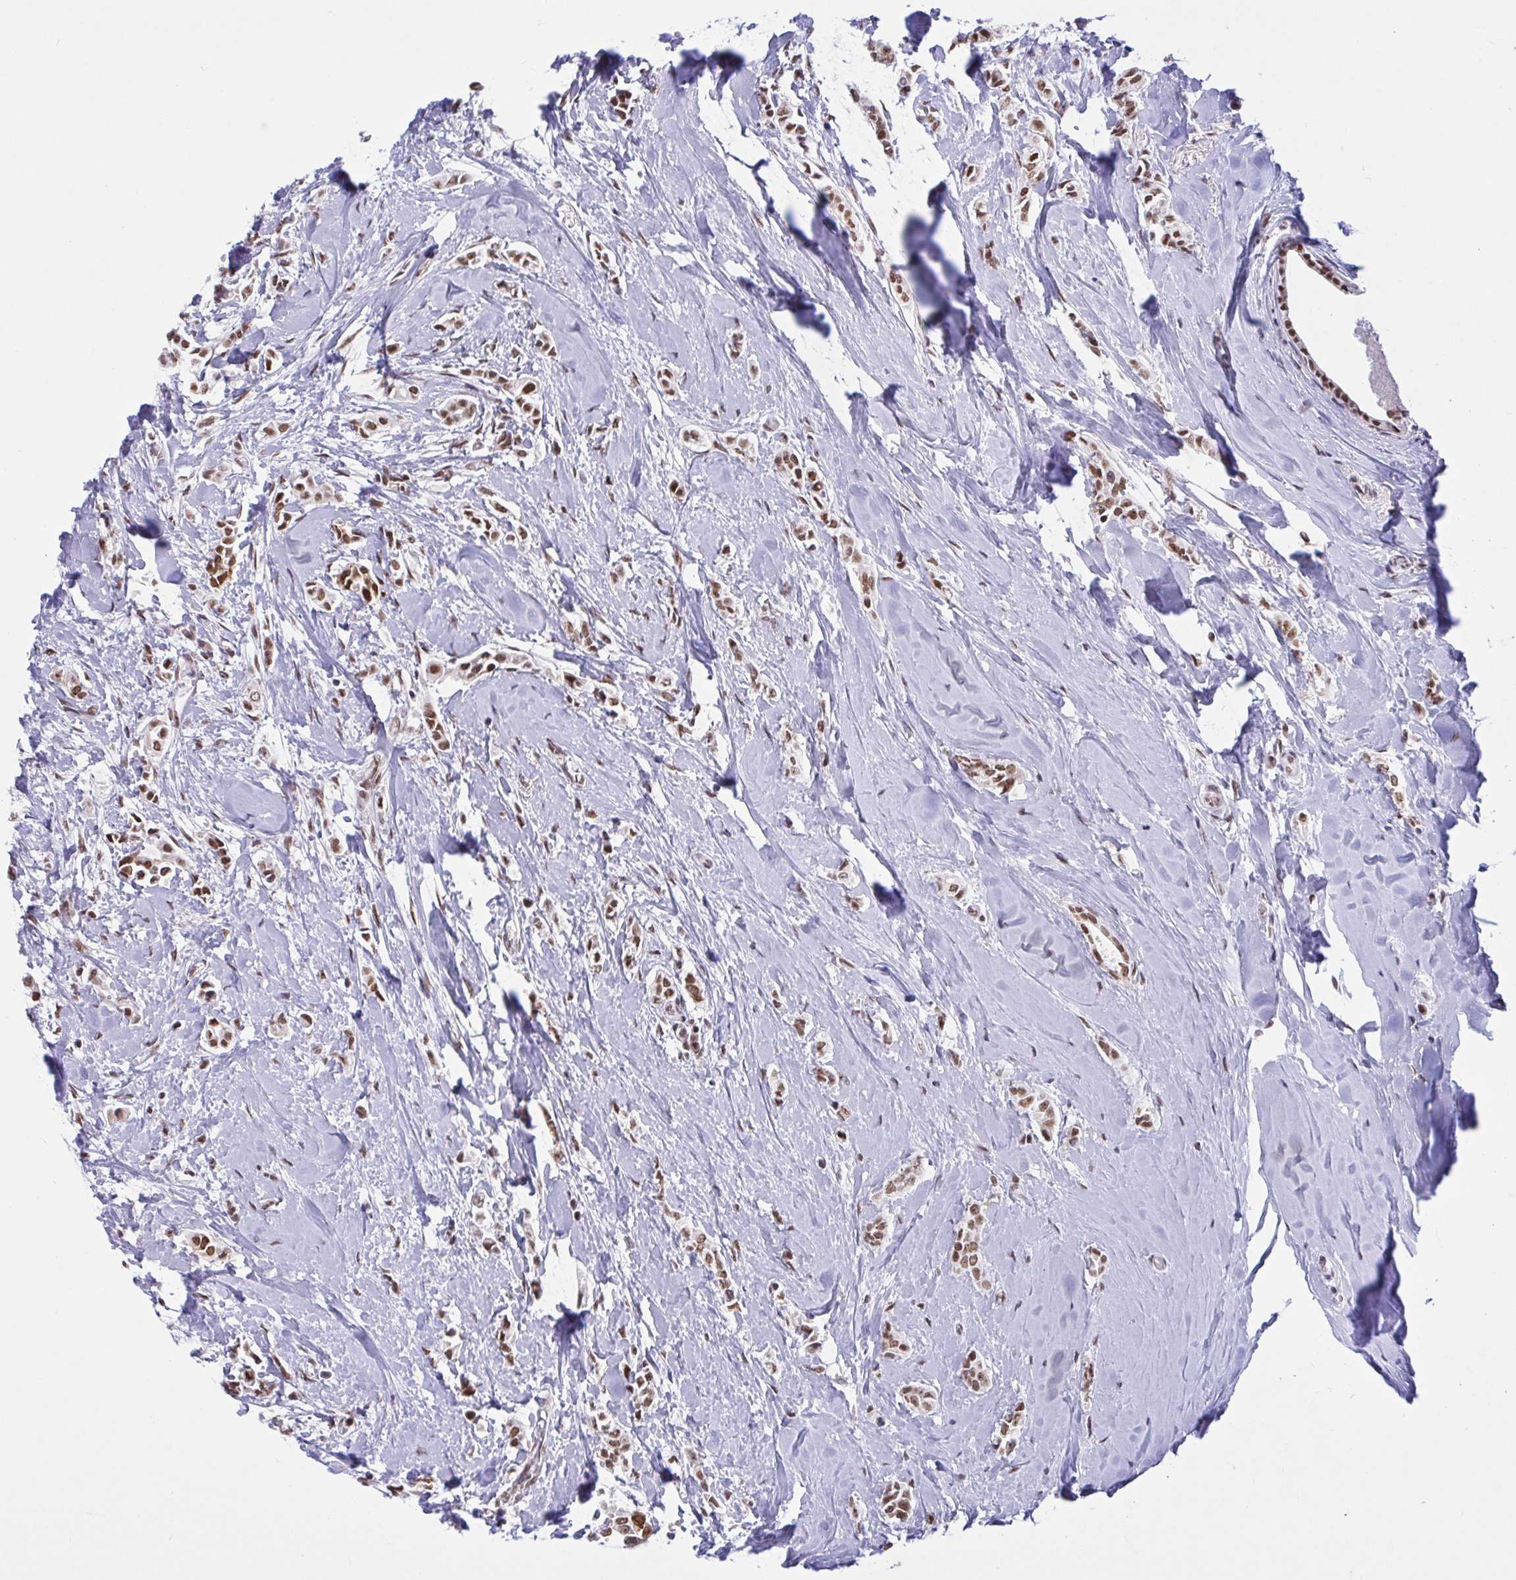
{"staining": {"intensity": "moderate", "quantity": ">75%", "location": "nuclear"}, "tissue": "breast cancer", "cell_type": "Tumor cells", "image_type": "cancer", "snomed": [{"axis": "morphology", "description": "Duct carcinoma"}, {"axis": "topography", "description": "Breast"}], "caption": "High-power microscopy captured an immunohistochemistry image of breast cancer, revealing moderate nuclear staining in approximately >75% of tumor cells.", "gene": "PHF10", "patient": {"sex": "female", "age": 64}}